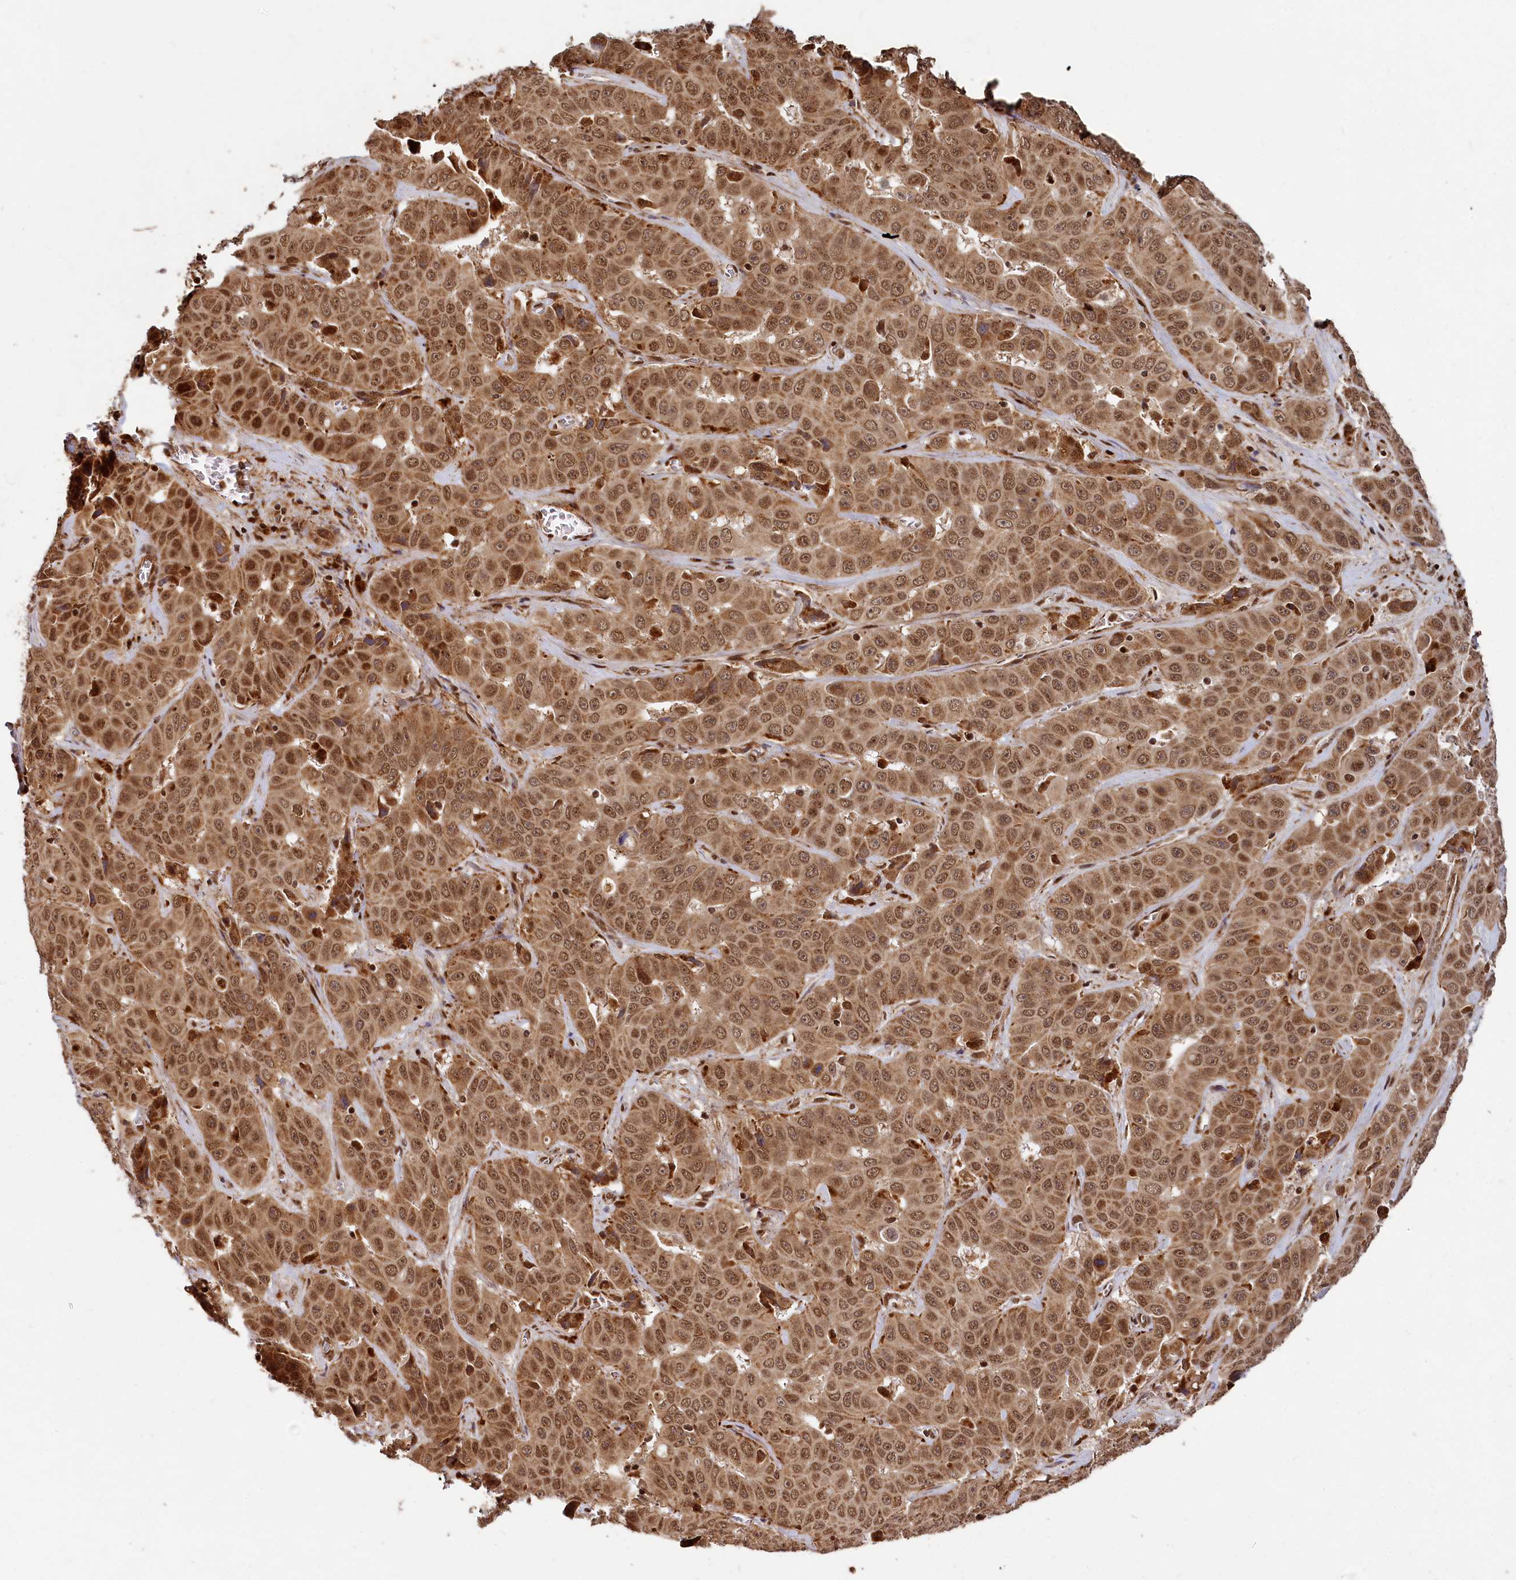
{"staining": {"intensity": "moderate", "quantity": ">75%", "location": "cytoplasmic/membranous,nuclear"}, "tissue": "liver cancer", "cell_type": "Tumor cells", "image_type": "cancer", "snomed": [{"axis": "morphology", "description": "Cholangiocarcinoma"}, {"axis": "topography", "description": "Liver"}], "caption": "A medium amount of moderate cytoplasmic/membranous and nuclear expression is present in approximately >75% of tumor cells in liver cancer tissue.", "gene": "TRIM23", "patient": {"sex": "female", "age": 52}}